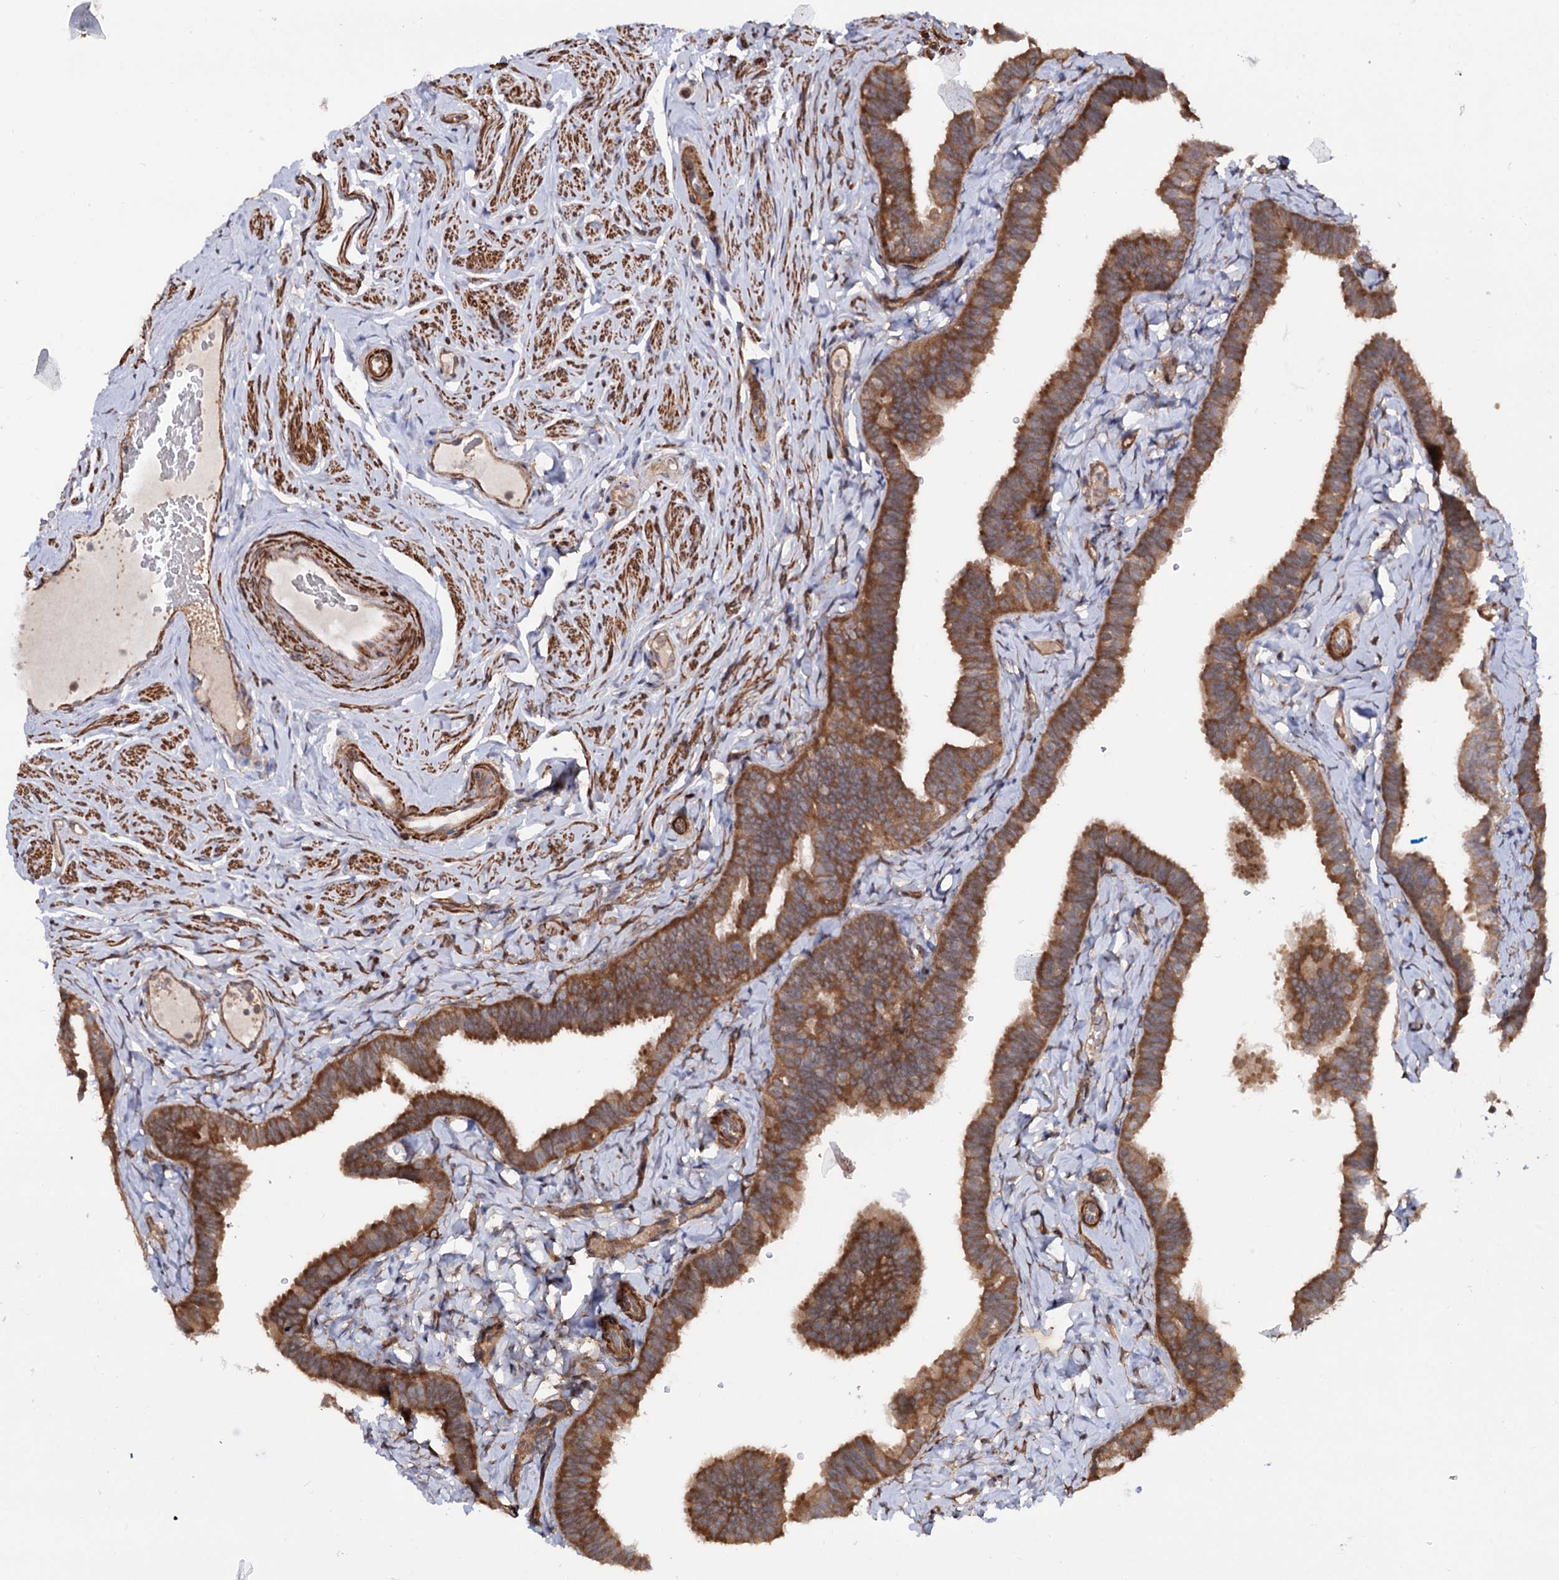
{"staining": {"intensity": "moderate", "quantity": ">75%", "location": "cytoplasmic/membranous"}, "tissue": "fallopian tube", "cell_type": "Glandular cells", "image_type": "normal", "snomed": [{"axis": "morphology", "description": "Normal tissue, NOS"}, {"axis": "topography", "description": "Fallopian tube"}], "caption": "Glandular cells show medium levels of moderate cytoplasmic/membranous staining in approximately >75% of cells in benign fallopian tube. (brown staining indicates protein expression, while blue staining denotes nuclei).", "gene": "FERMT2", "patient": {"sex": "female", "age": 65}}